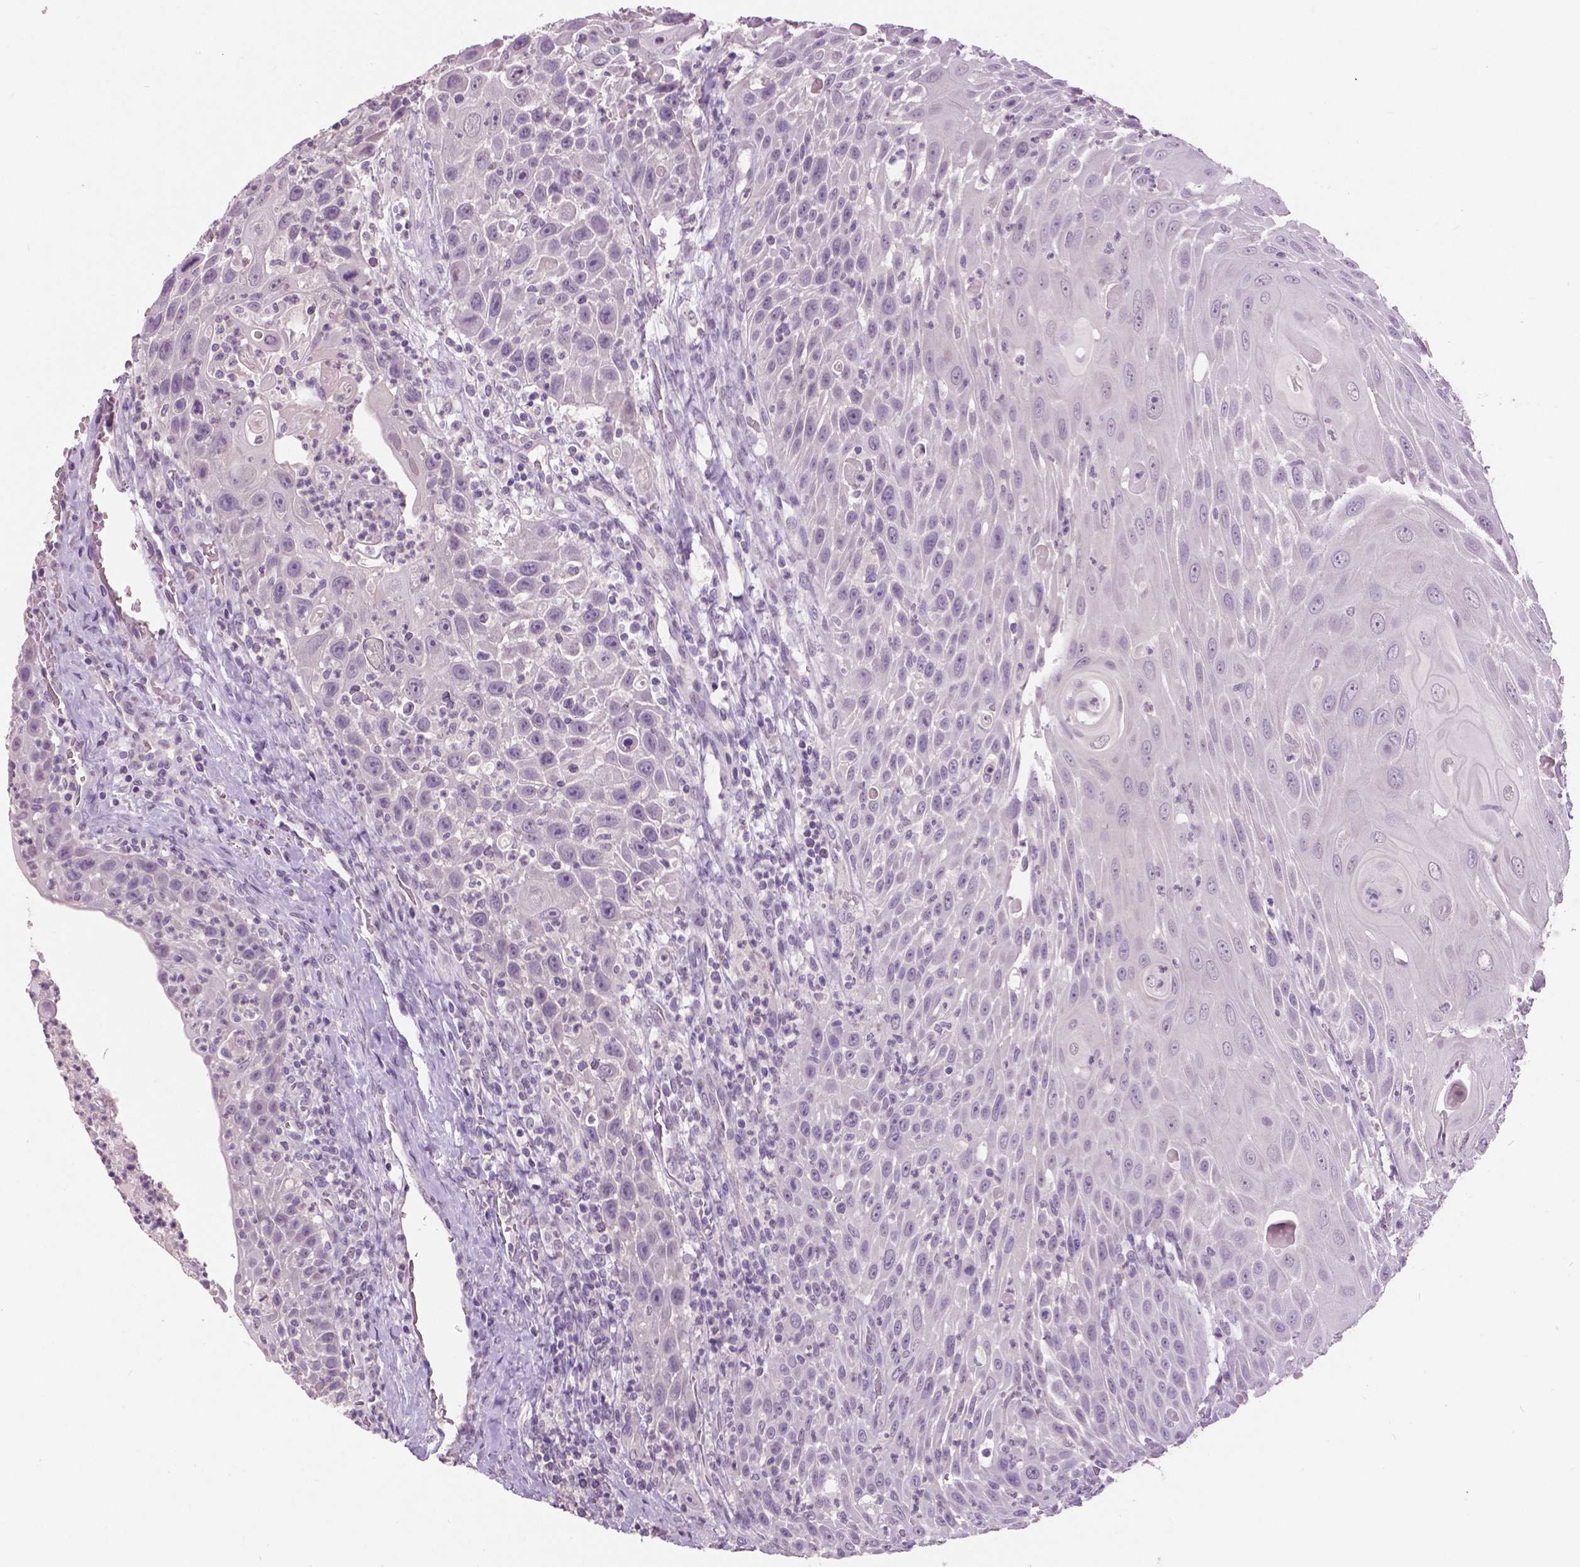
{"staining": {"intensity": "negative", "quantity": "none", "location": "none"}, "tissue": "head and neck cancer", "cell_type": "Tumor cells", "image_type": "cancer", "snomed": [{"axis": "morphology", "description": "Squamous cell carcinoma, NOS"}, {"axis": "topography", "description": "Head-Neck"}], "caption": "The photomicrograph displays no staining of tumor cells in head and neck squamous cell carcinoma.", "gene": "GRIN2A", "patient": {"sex": "male", "age": 69}}